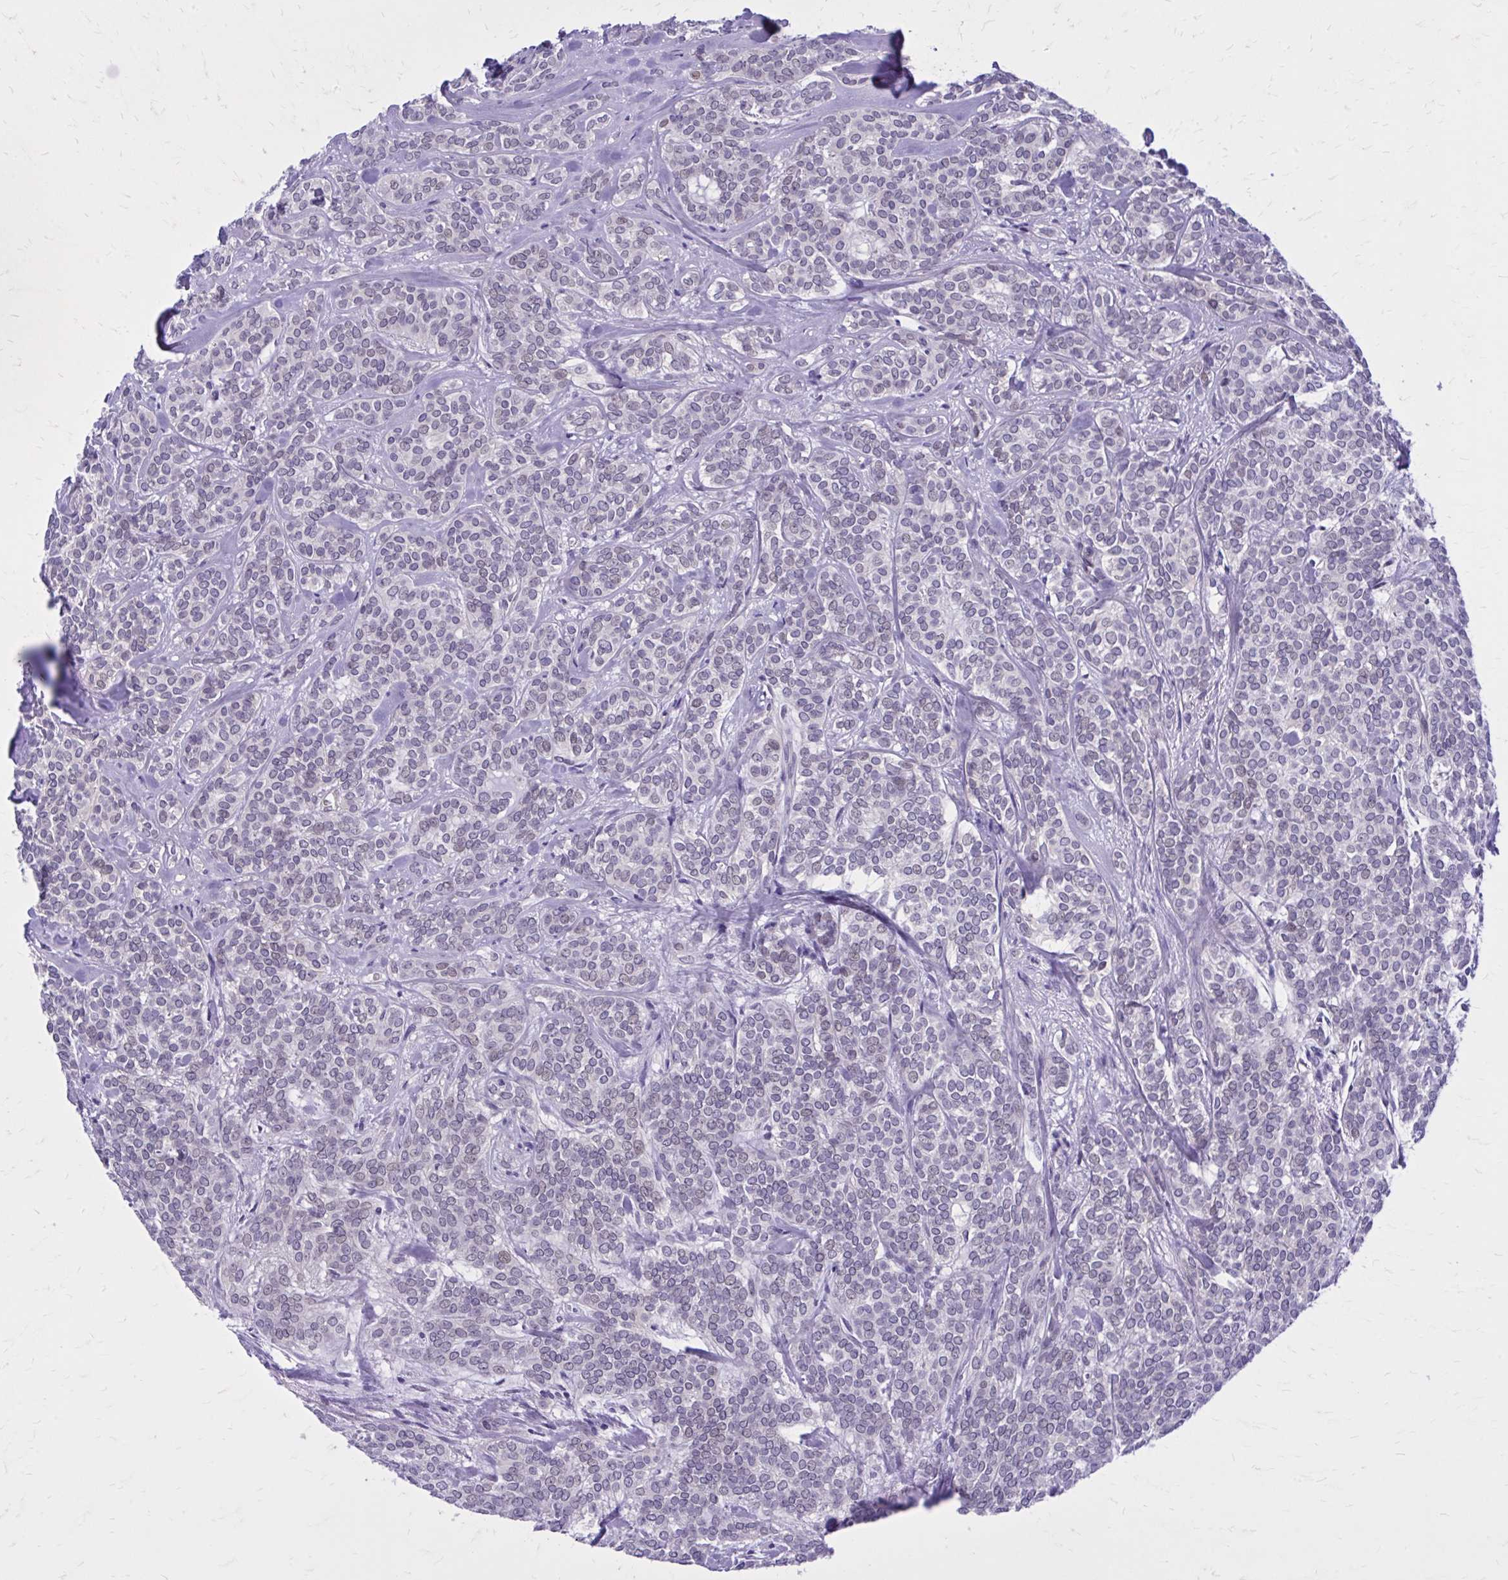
{"staining": {"intensity": "weak", "quantity": "25%-75%", "location": "nuclear"}, "tissue": "head and neck cancer", "cell_type": "Tumor cells", "image_type": "cancer", "snomed": [{"axis": "morphology", "description": "Adenocarcinoma, NOS"}, {"axis": "topography", "description": "Head-Neck"}], "caption": "The immunohistochemical stain shows weak nuclear positivity in tumor cells of head and neck adenocarcinoma tissue. (IHC, brightfield microscopy, high magnification).", "gene": "ZBTB25", "patient": {"sex": "female", "age": 57}}